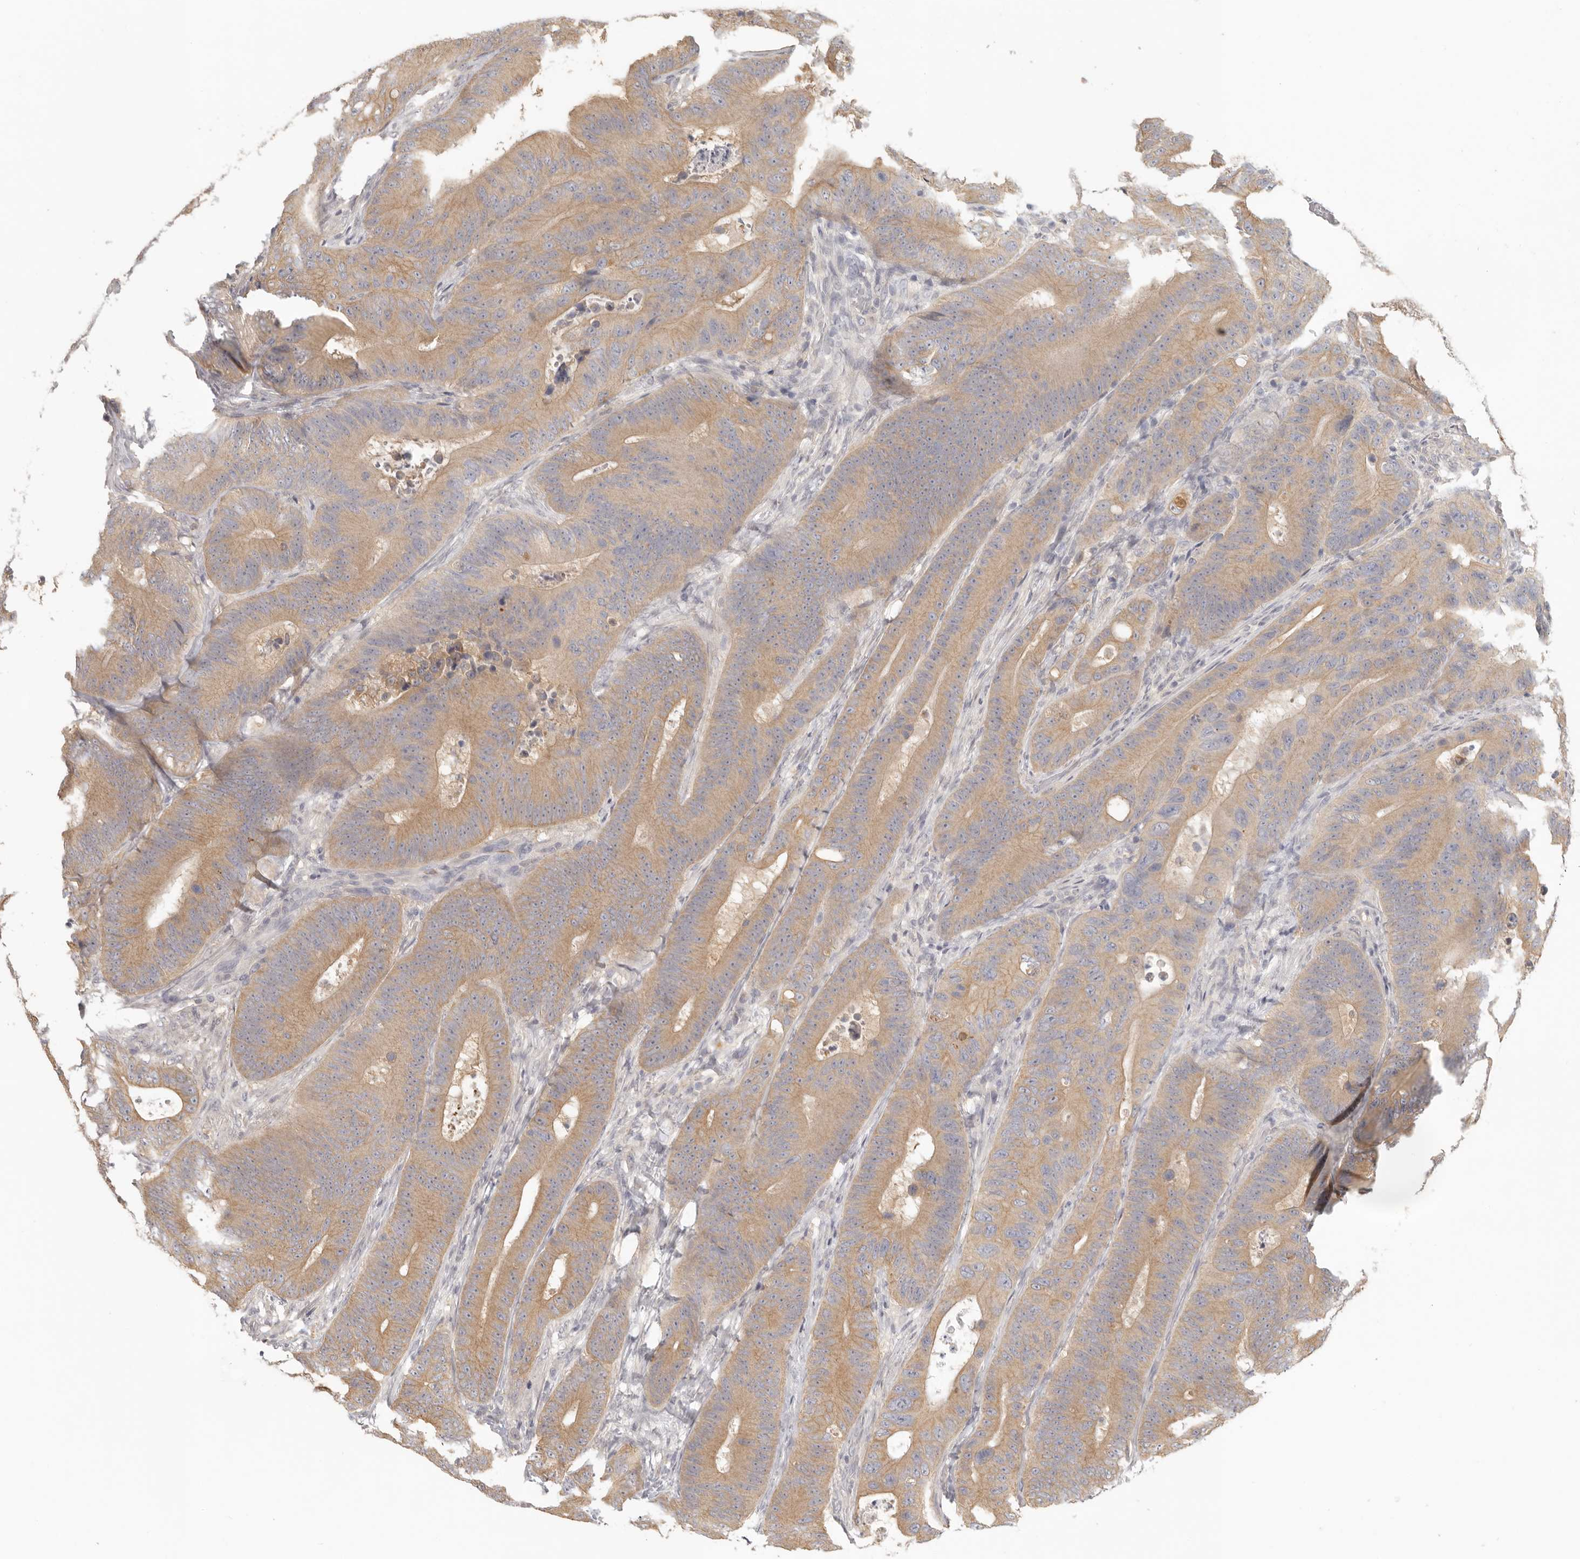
{"staining": {"intensity": "moderate", "quantity": ">75%", "location": "cytoplasmic/membranous"}, "tissue": "colorectal cancer", "cell_type": "Tumor cells", "image_type": "cancer", "snomed": [{"axis": "morphology", "description": "Adenocarcinoma, NOS"}, {"axis": "topography", "description": "Colon"}], "caption": "IHC of human colorectal adenocarcinoma displays medium levels of moderate cytoplasmic/membranous expression in approximately >75% of tumor cells. (Brightfield microscopy of DAB IHC at high magnification).", "gene": "AHDC1", "patient": {"sex": "male", "age": 83}}